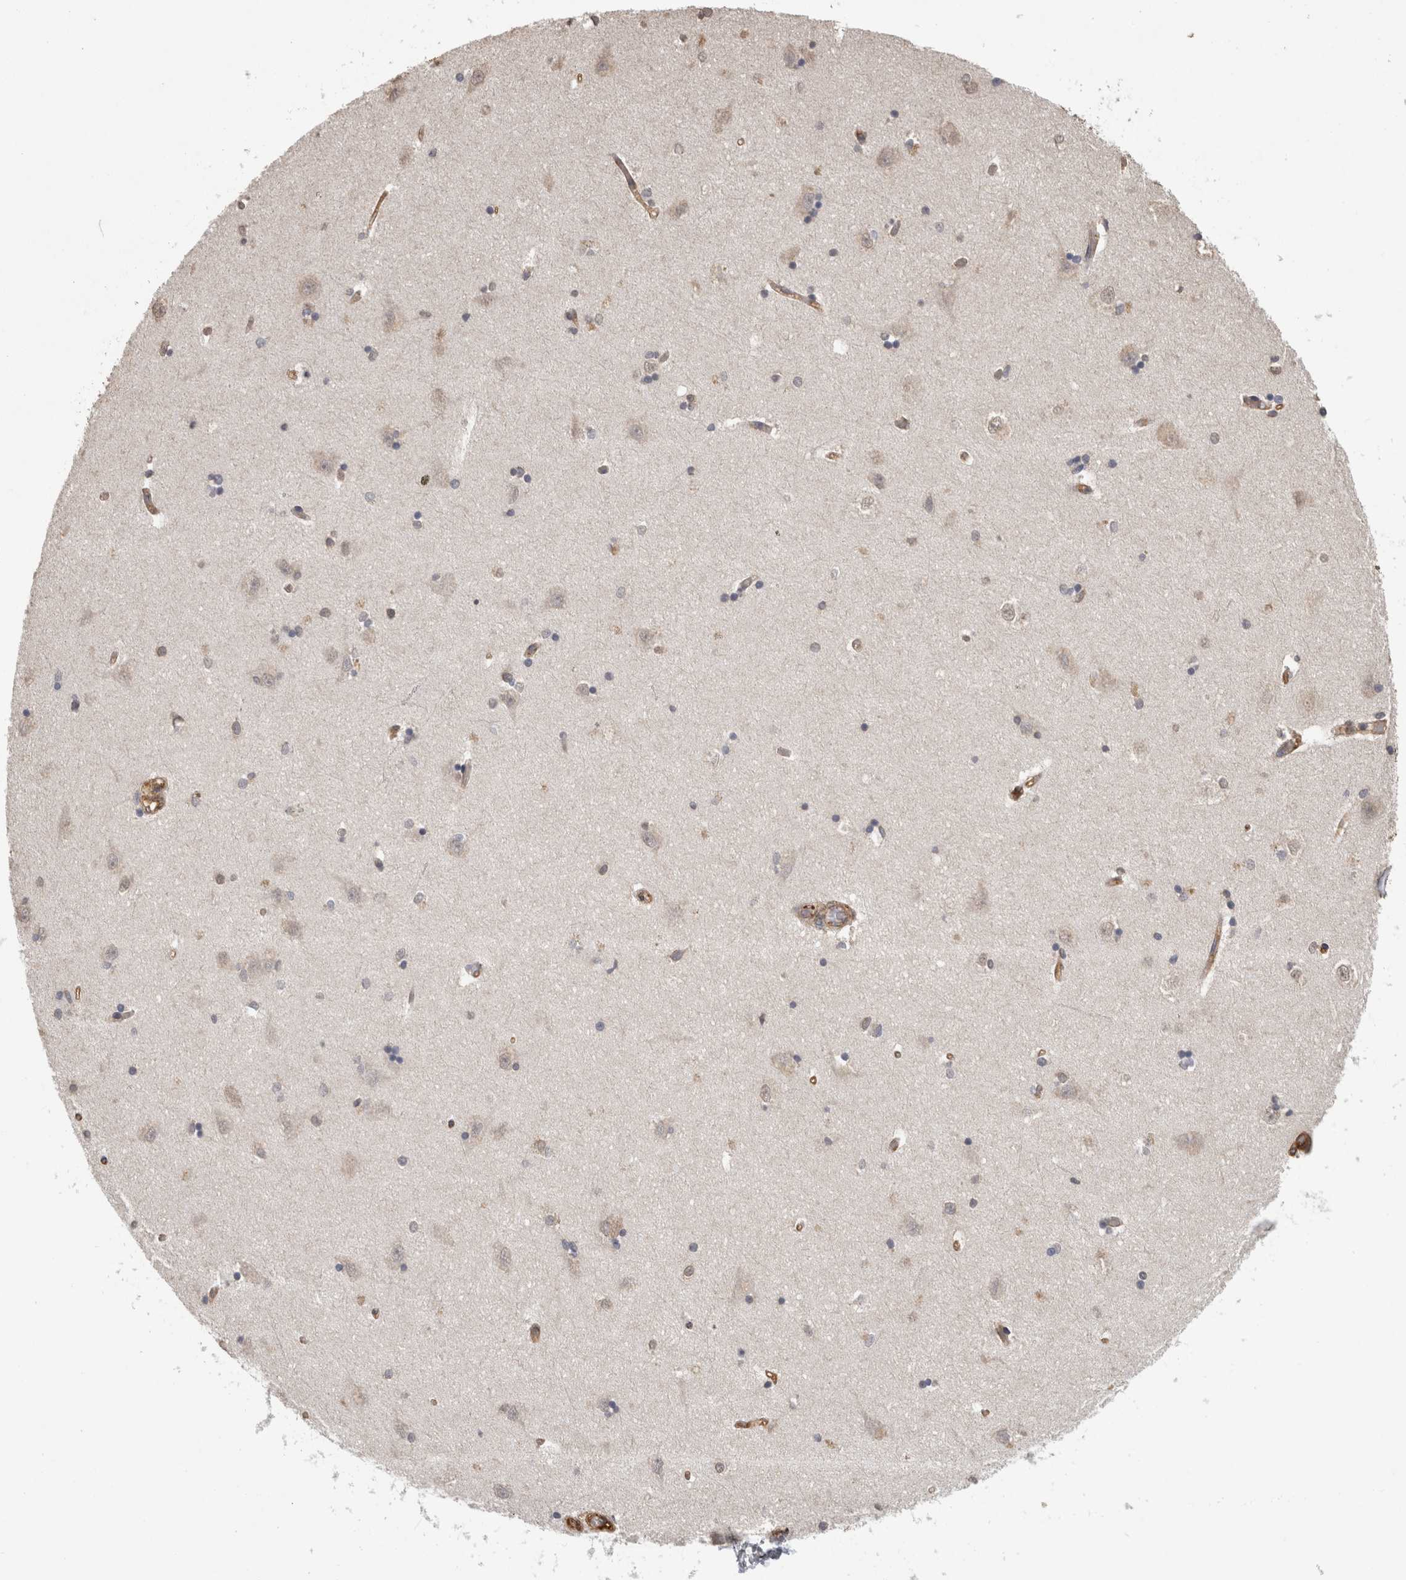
{"staining": {"intensity": "negative", "quantity": "none", "location": "none"}, "tissue": "hippocampus", "cell_type": "Glial cells", "image_type": "normal", "snomed": [{"axis": "morphology", "description": "Normal tissue, NOS"}, {"axis": "topography", "description": "Hippocampus"}], "caption": "Immunohistochemistry image of normal hippocampus: human hippocampus stained with DAB (3,3'-diaminobenzidine) shows no significant protein staining in glial cells. Nuclei are stained in blue.", "gene": "RECK", "patient": {"sex": "male", "age": 45}}